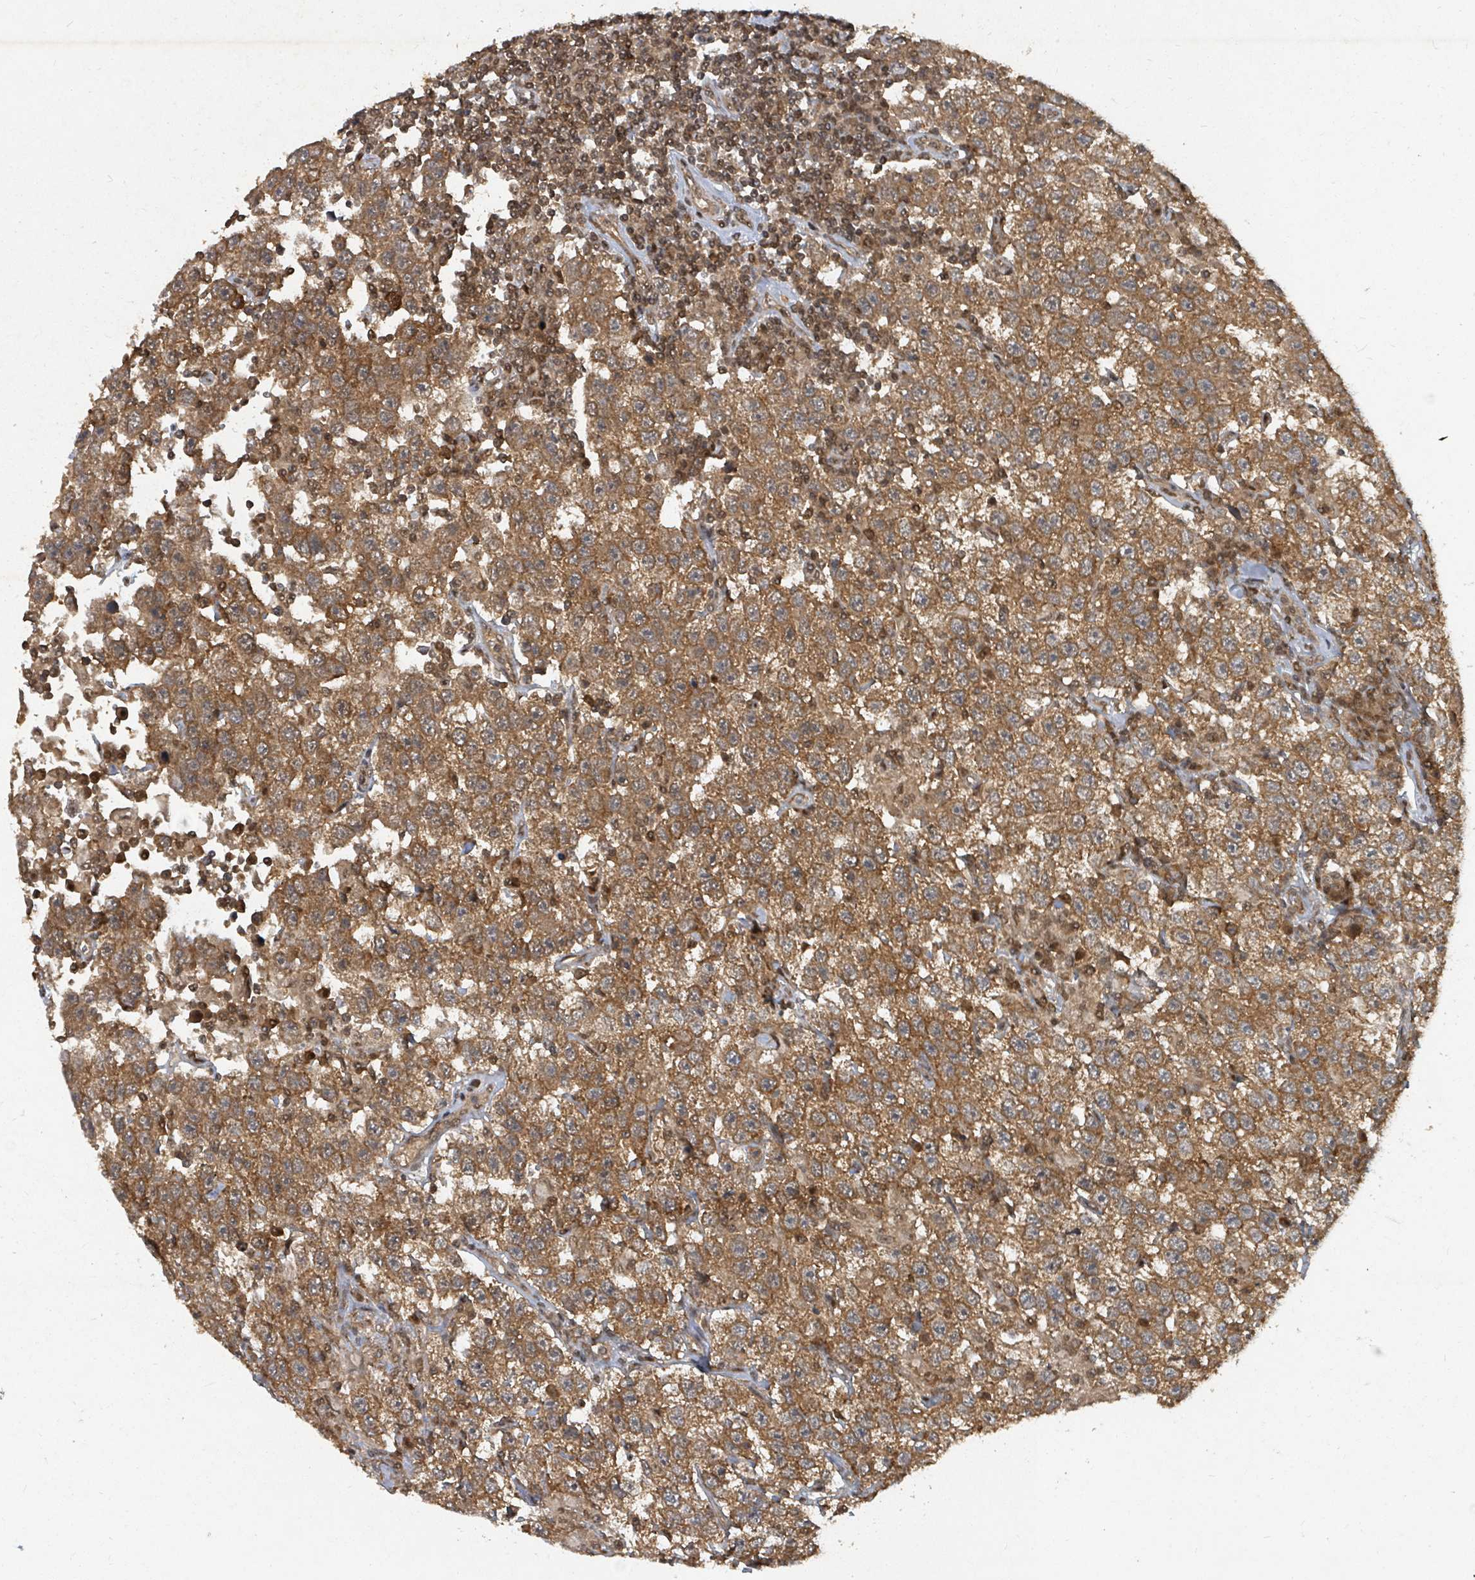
{"staining": {"intensity": "moderate", "quantity": ">75%", "location": "cytoplasmic/membranous"}, "tissue": "testis cancer", "cell_type": "Tumor cells", "image_type": "cancer", "snomed": [{"axis": "morphology", "description": "Seminoma, NOS"}, {"axis": "topography", "description": "Testis"}], "caption": "Testis cancer (seminoma) stained with DAB (3,3'-diaminobenzidine) immunohistochemistry (IHC) reveals medium levels of moderate cytoplasmic/membranous positivity in about >75% of tumor cells. (DAB (3,3'-diaminobenzidine) IHC with brightfield microscopy, high magnification).", "gene": "KDM4E", "patient": {"sex": "male", "age": 41}}